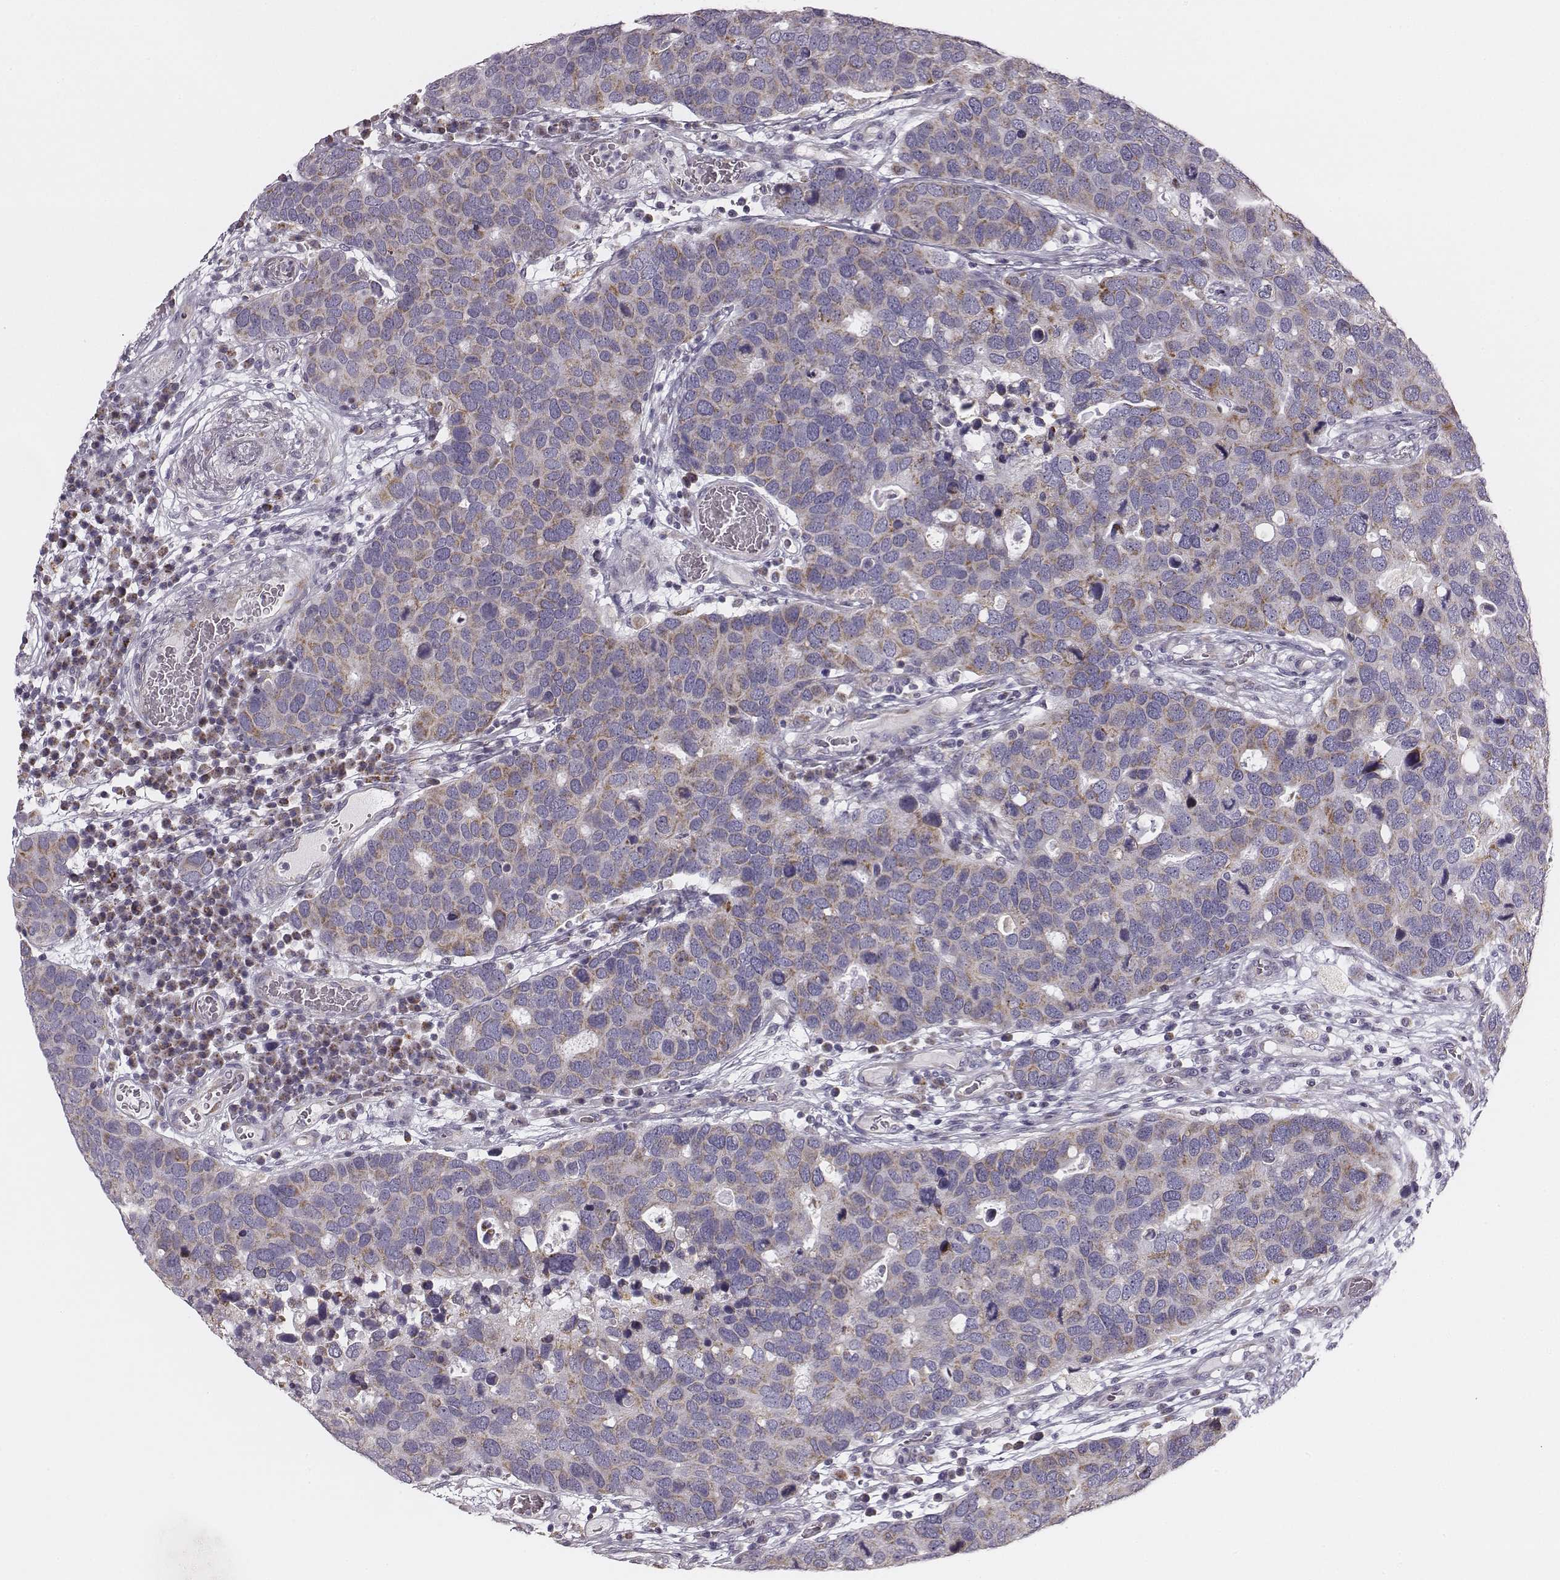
{"staining": {"intensity": "weak", "quantity": "25%-75%", "location": "cytoplasmic/membranous"}, "tissue": "breast cancer", "cell_type": "Tumor cells", "image_type": "cancer", "snomed": [{"axis": "morphology", "description": "Duct carcinoma"}, {"axis": "topography", "description": "Breast"}], "caption": "IHC photomicrograph of human breast cancer stained for a protein (brown), which demonstrates low levels of weak cytoplasmic/membranous positivity in approximately 25%-75% of tumor cells.", "gene": "UBL4B", "patient": {"sex": "female", "age": 83}}